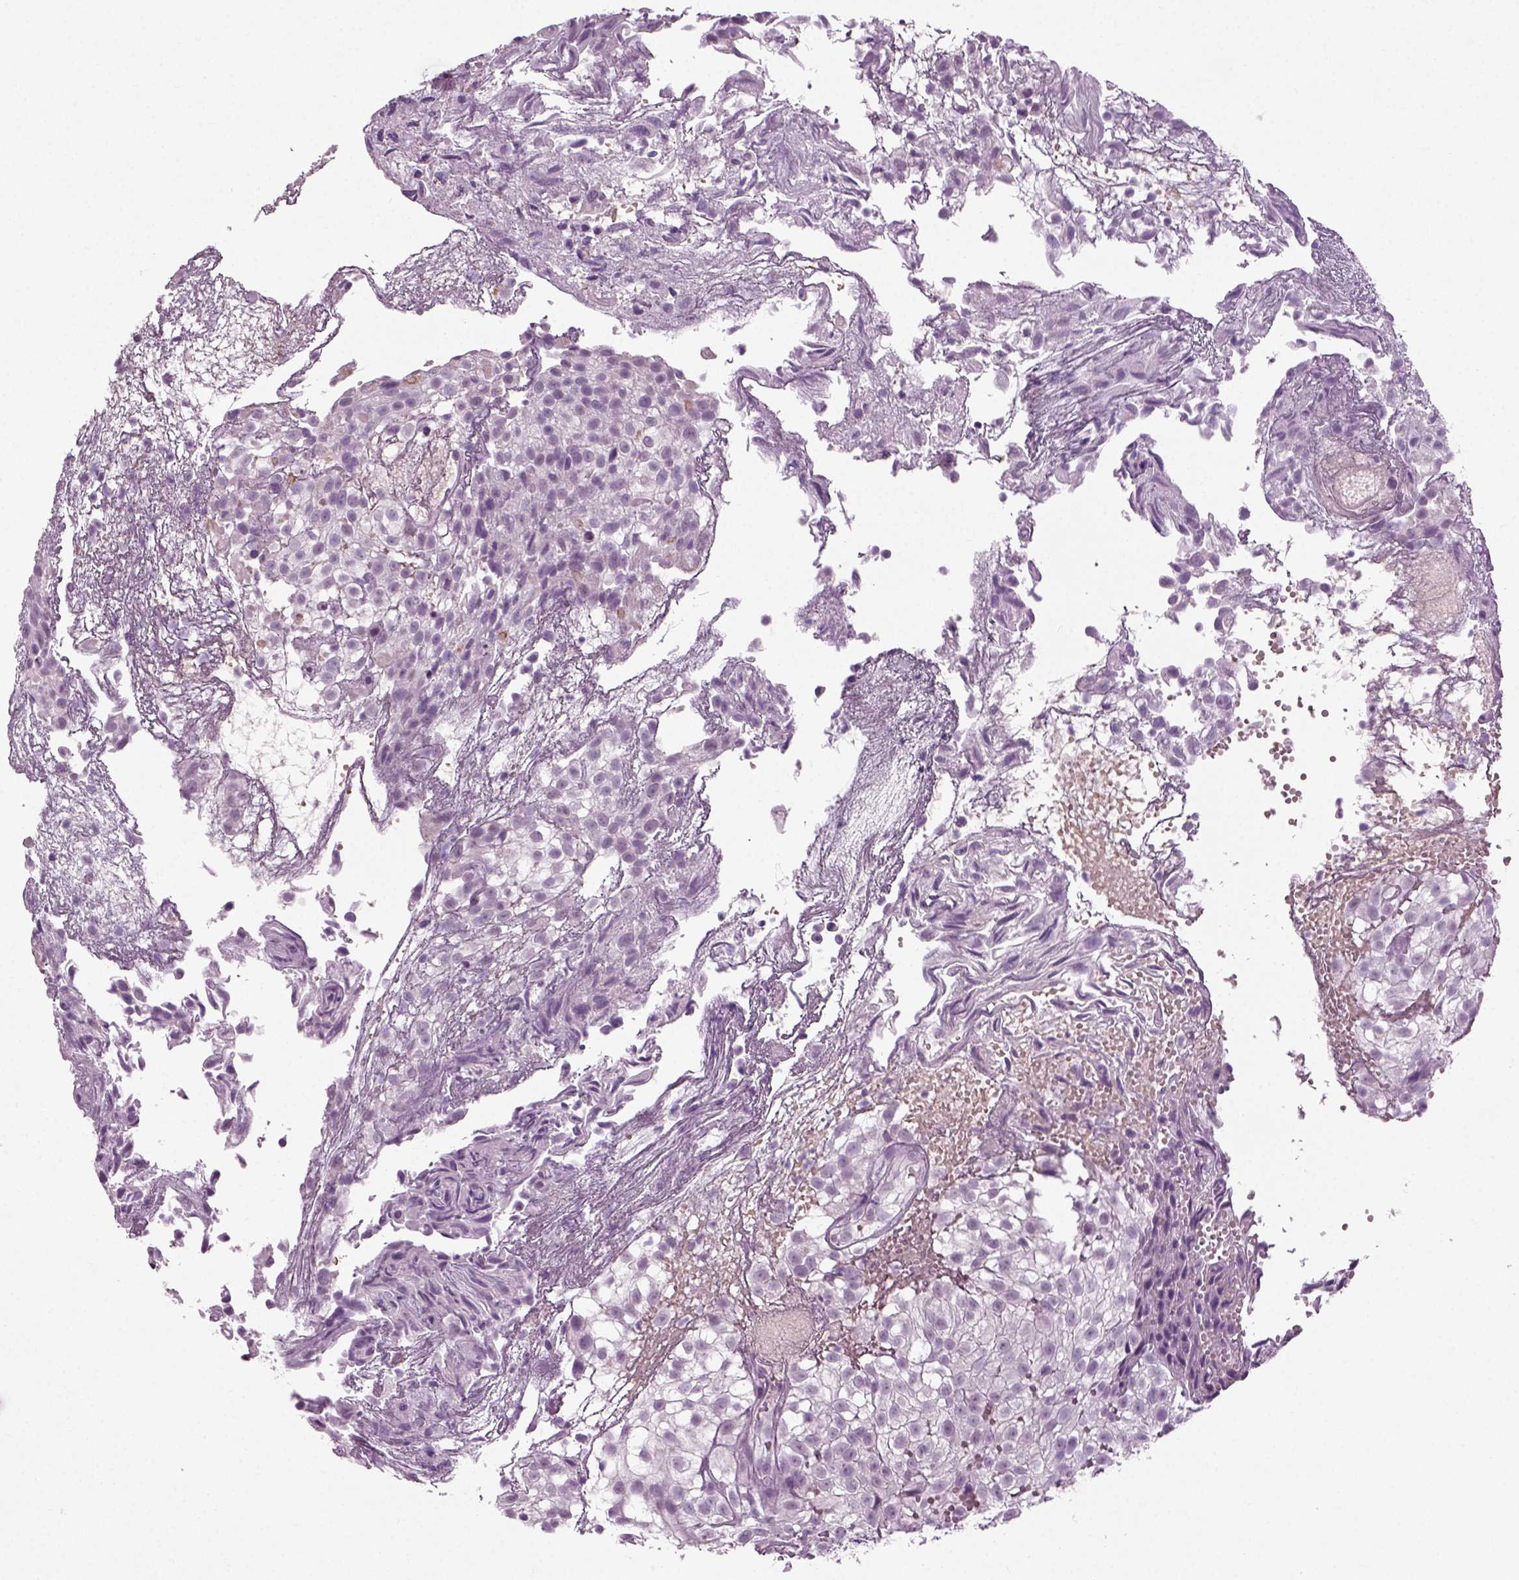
{"staining": {"intensity": "negative", "quantity": "none", "location": "none"}, "tissue": "urothelial cancer", "cell_type": "Tumor cells", "image_type": "cancer", "snomed": [{"axis": "morphology", "description": "Urothelial carcinoma, High grade"}, {"axis": "topography", "description": "Urinary bladder"}], "caption": "This is an immunohistochemistry (IHC) photomicrograph of human urothelial cancer. There is no positivity in tumor cells.", "gene": "ZC2HC1C", "patient": {"sex": "male", "age": 56}}